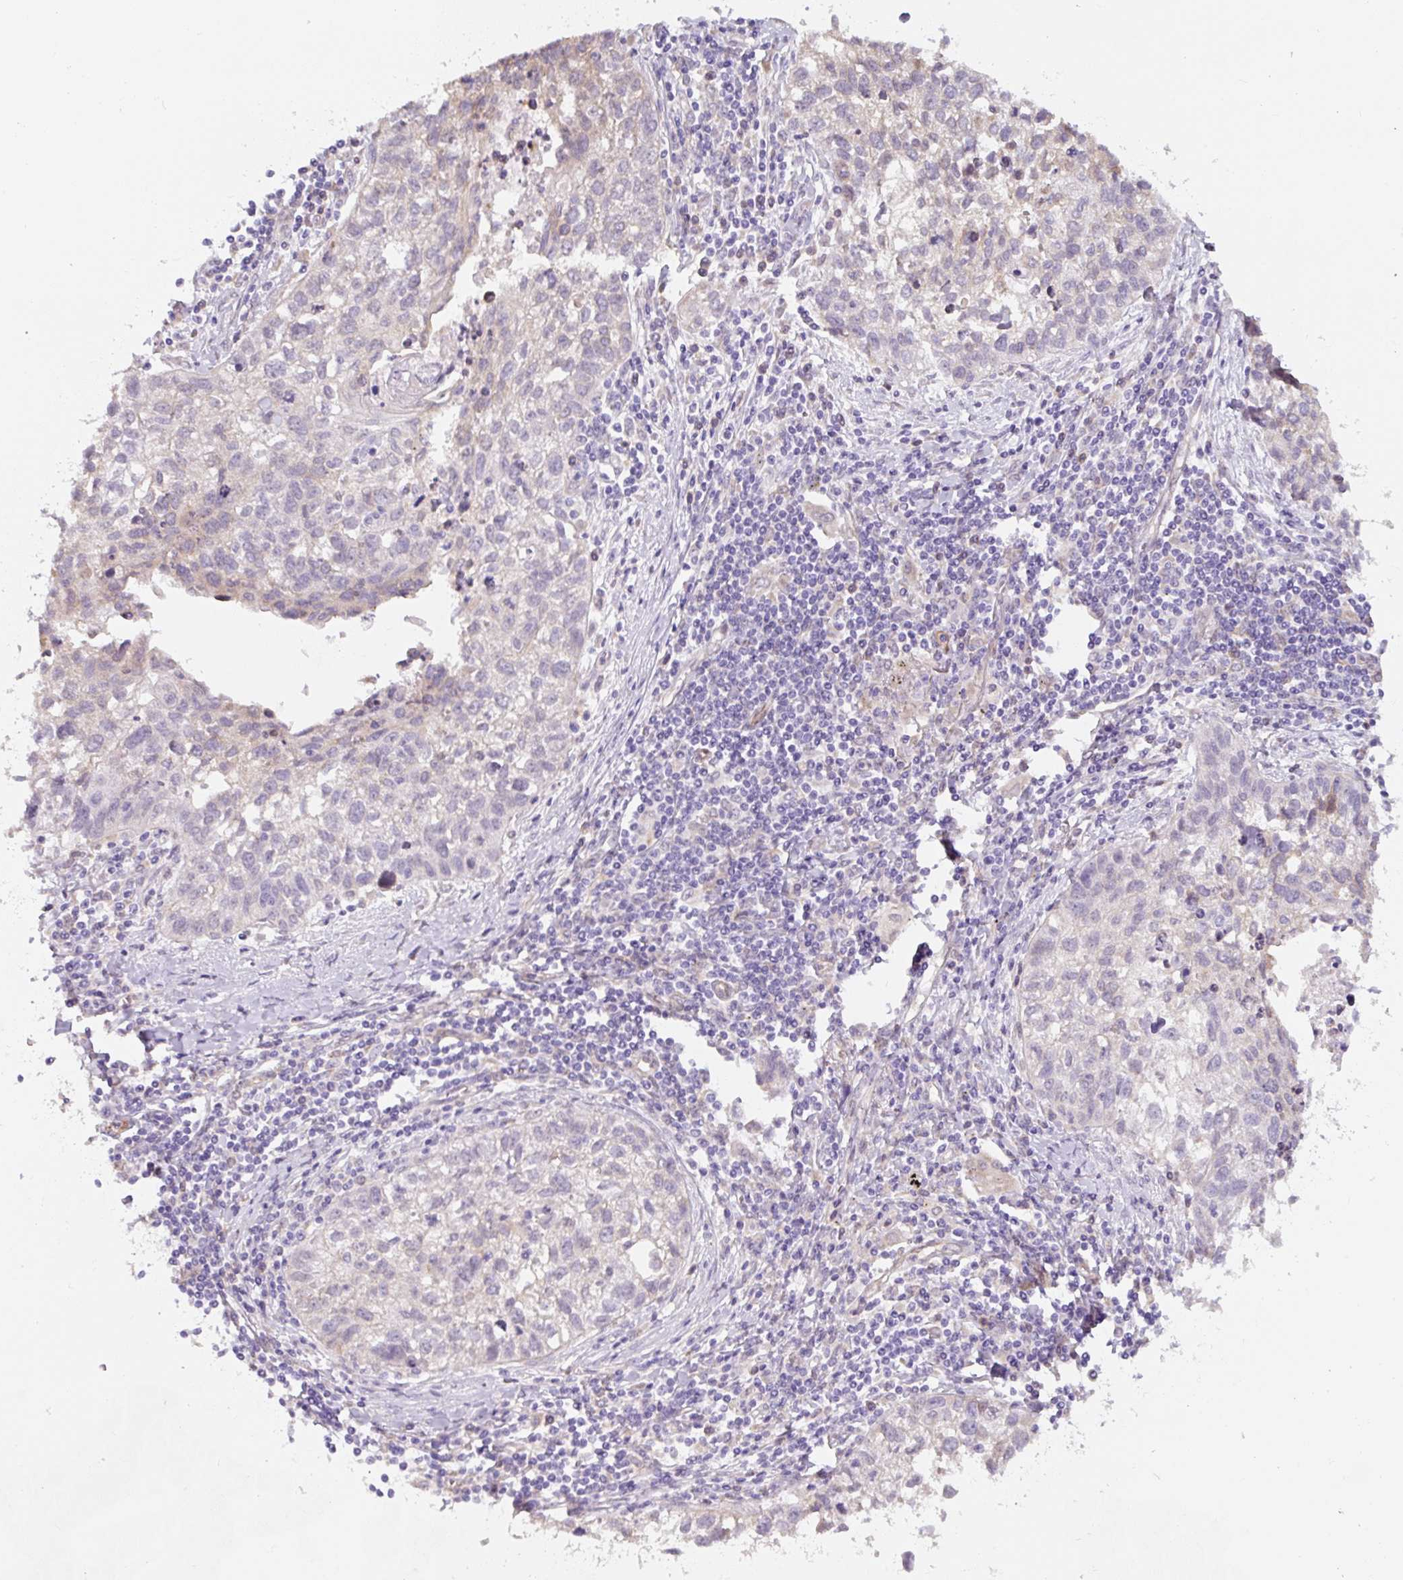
{"staining": {"intensity": "negative", "quantity": "none", "location": "none"}, "tissue": "lung cancer", "cell_type": "Tumor cells", "image_type": "cancer", "snomed": [{"axis": "morphology", "description": "Squamous cell carcinoma, NOS"}, {"axis": "topography", "description": "Lung"}], "caption": "High magnification brightfield microscopy of lung cancer (squamous cell carcinoma) stained with DAB (brown) and counterstained with hematoxylin (blue): tumor cells show no significant staining.", "gene": "ASRGL1", "patient": {"sex": "male", "age": 74}}